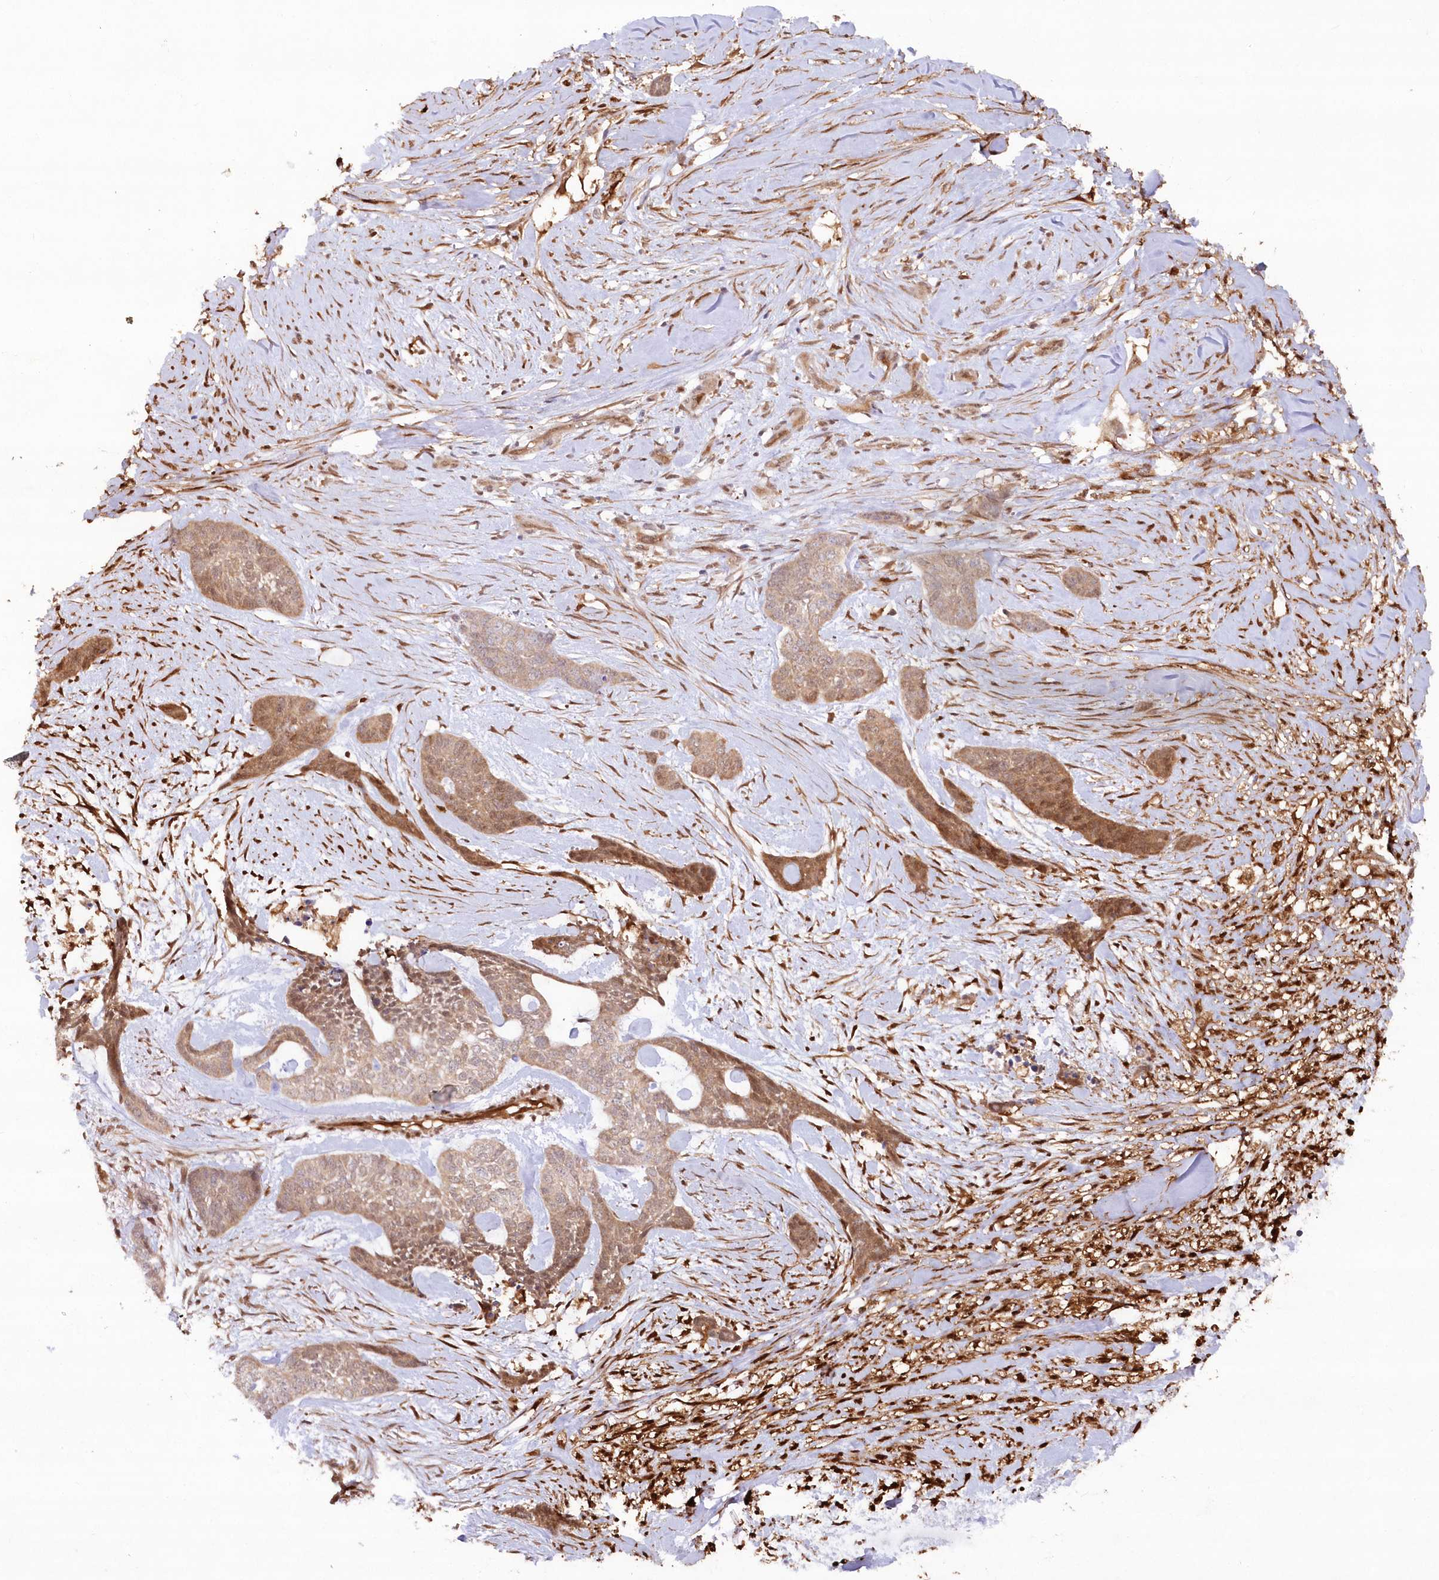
{"staining": {"intensity": "moderate", "quantity": ">75%", "location": "cytoplasmic/membranous"}, "tissue": "skin cancer", "cell_type": "Tumor cells", "image_type": "cancer", "snomed": [{"axis": "morphology", "description": "Basal cell carcinoma"}, {"axis": "topography", "description": "Skin"}], "caption": "About >75% of tumor cells in human basal cell carcinoma (skin) display moderate cytoplasmic/membranous protein expression as visualized by brown immunohistochemical staining.", "gene": "GBE1", "patient": {"sex": "female", "age": 64}}